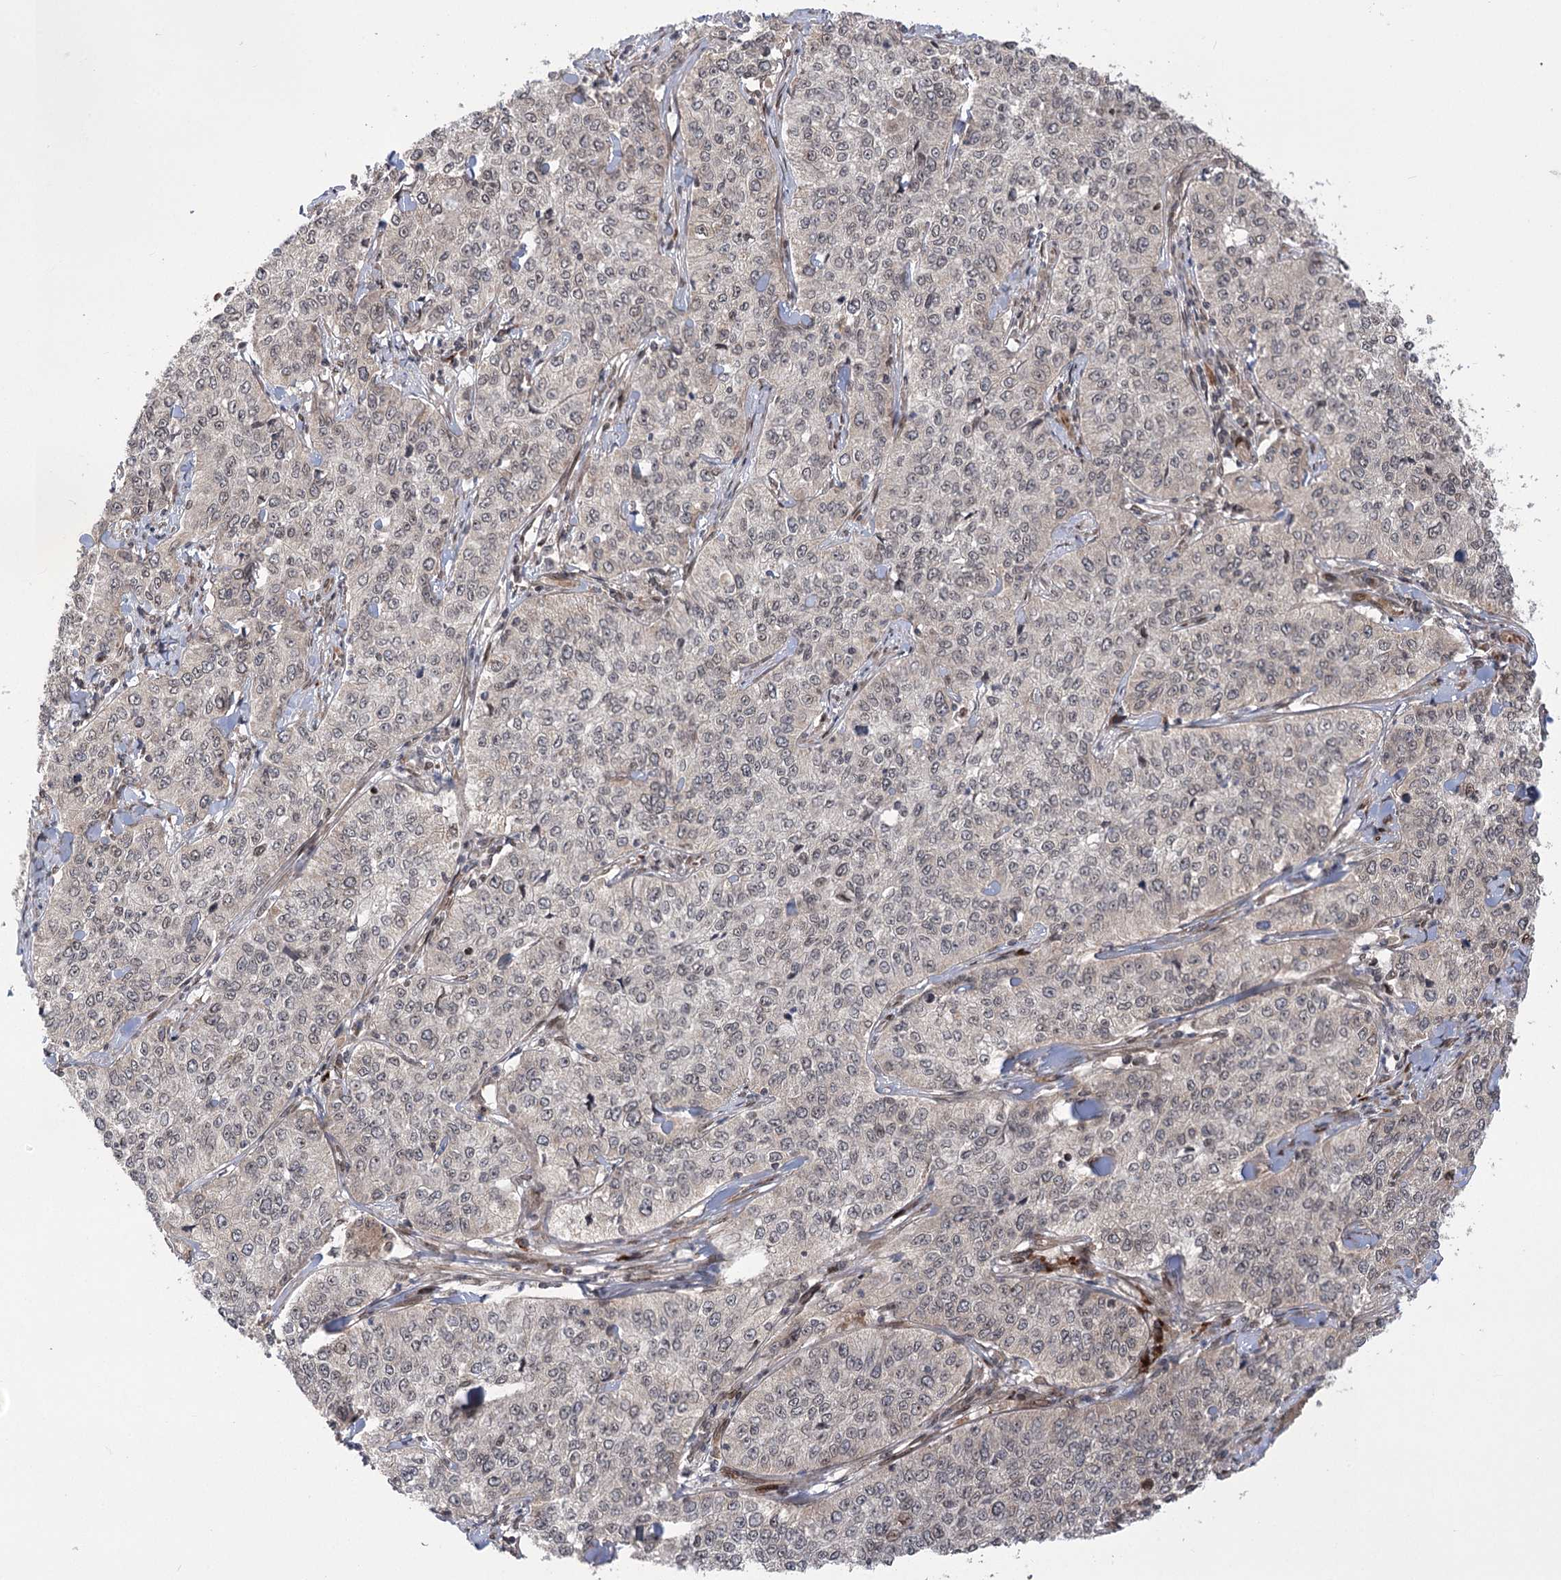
{"staining": {"intensity": "negative", "quantity": "none", "location": "none"}, "tissue": "cervical cancer", "cell_type": "Tumor cells", "image_type": "cancer", "snomed": [{"axis": "morphology", "description": "Squamous cell carcinoma, NOS"}, {"axis": "topography", "description": "Cervix"}], "caption": "IHC of human cervical squamous cell carcinoma exhibits no positivity in tumor cells.", "gene": "TENM2", "patient": {"sex": "female", "age": 35}}